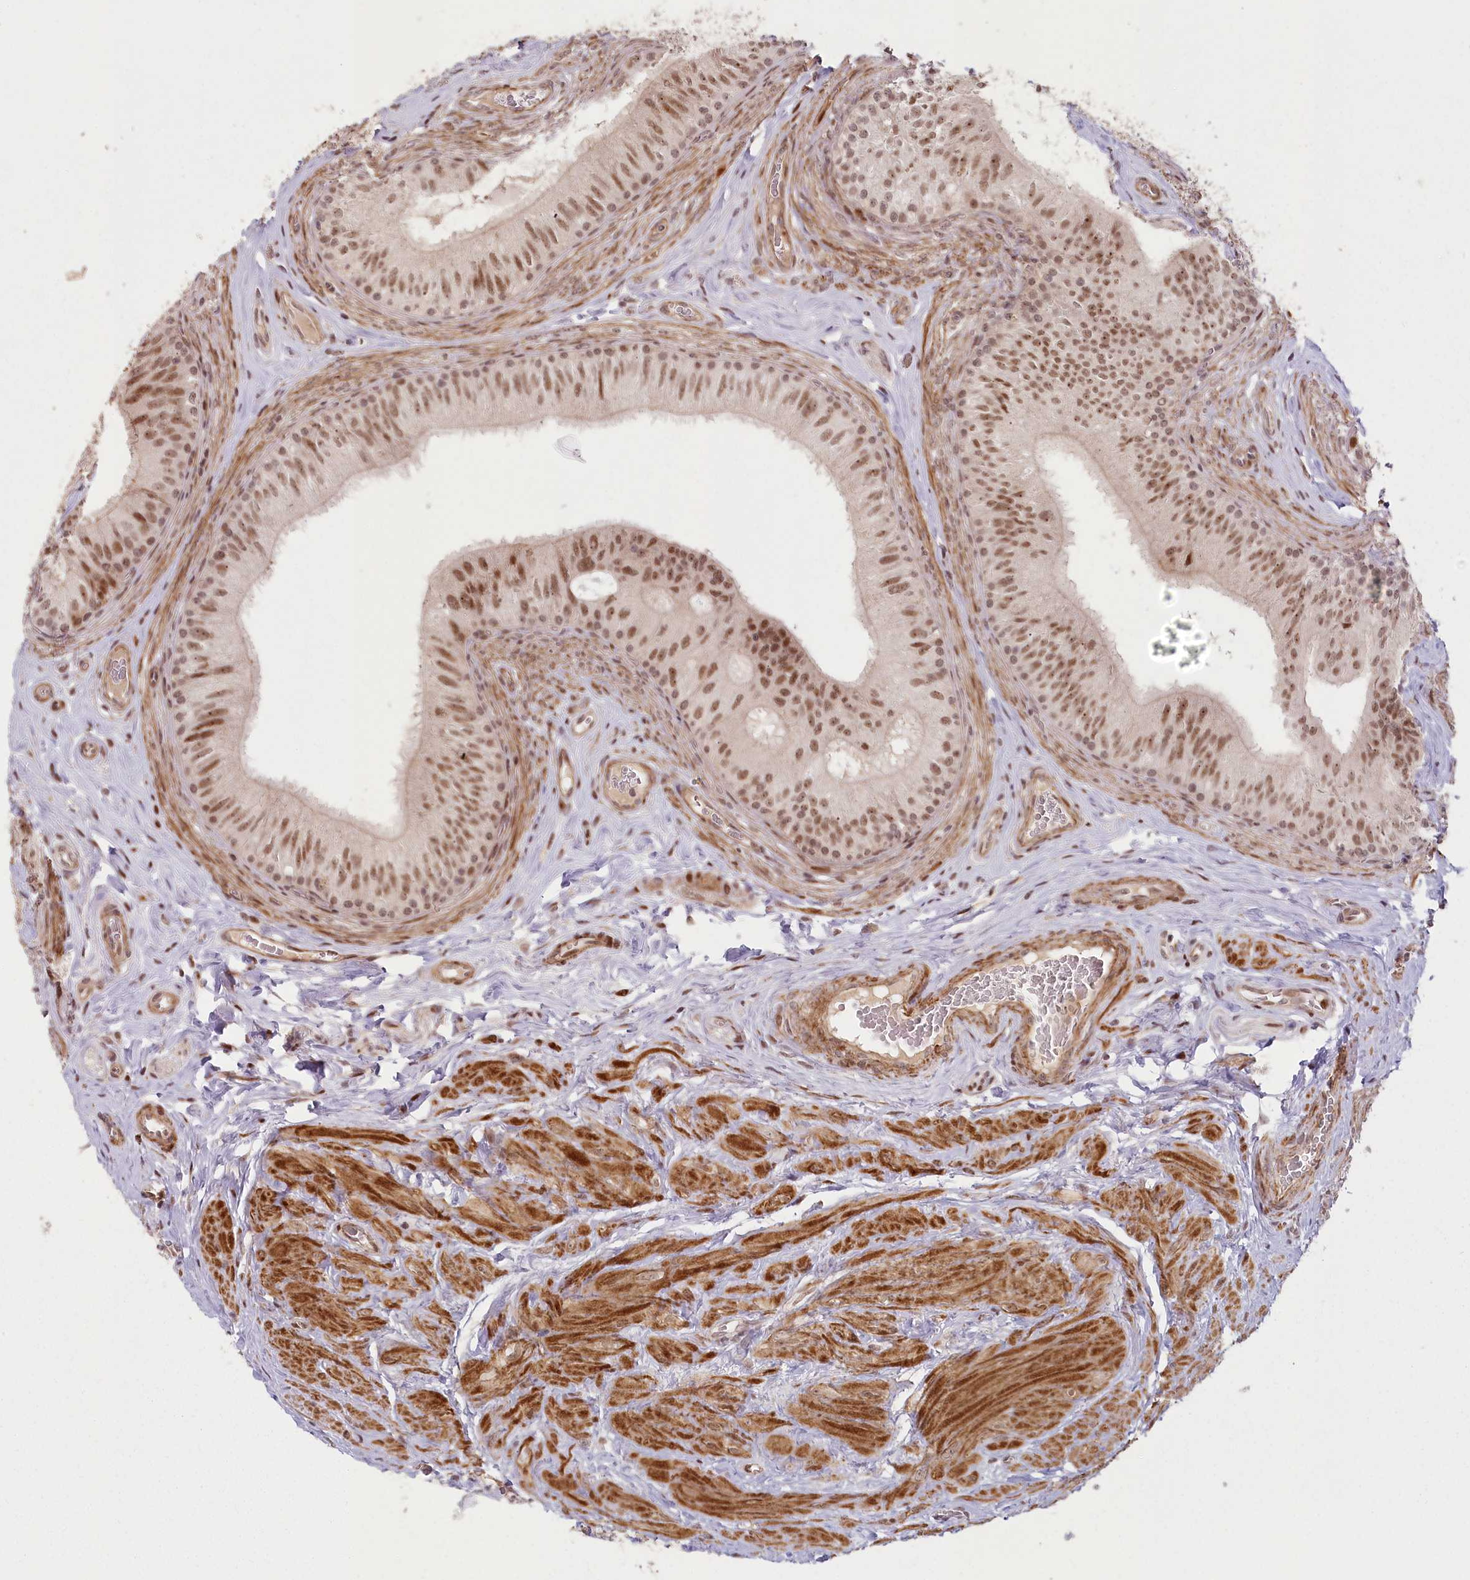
{"staining": {"intensity": "moderate", "quantity": ">75%", "location": "nuclear"}, "tissue": "epididymis", "cell_type": "Glandular cells", "image_type": "normal", "snomed": [{"axis": "morphology", "description": "Normal tissue, NOS"}, {"axis": "topography", "description": "Epididymis"}], "caption": "Moderate nuclear positivity for a protein is appreciated in about >75% of glandular cells of benign epididymis using immunohistochemistry (IHC).", "gene": "FAM204A", "patient": {"sex": "male", "age": 46}}